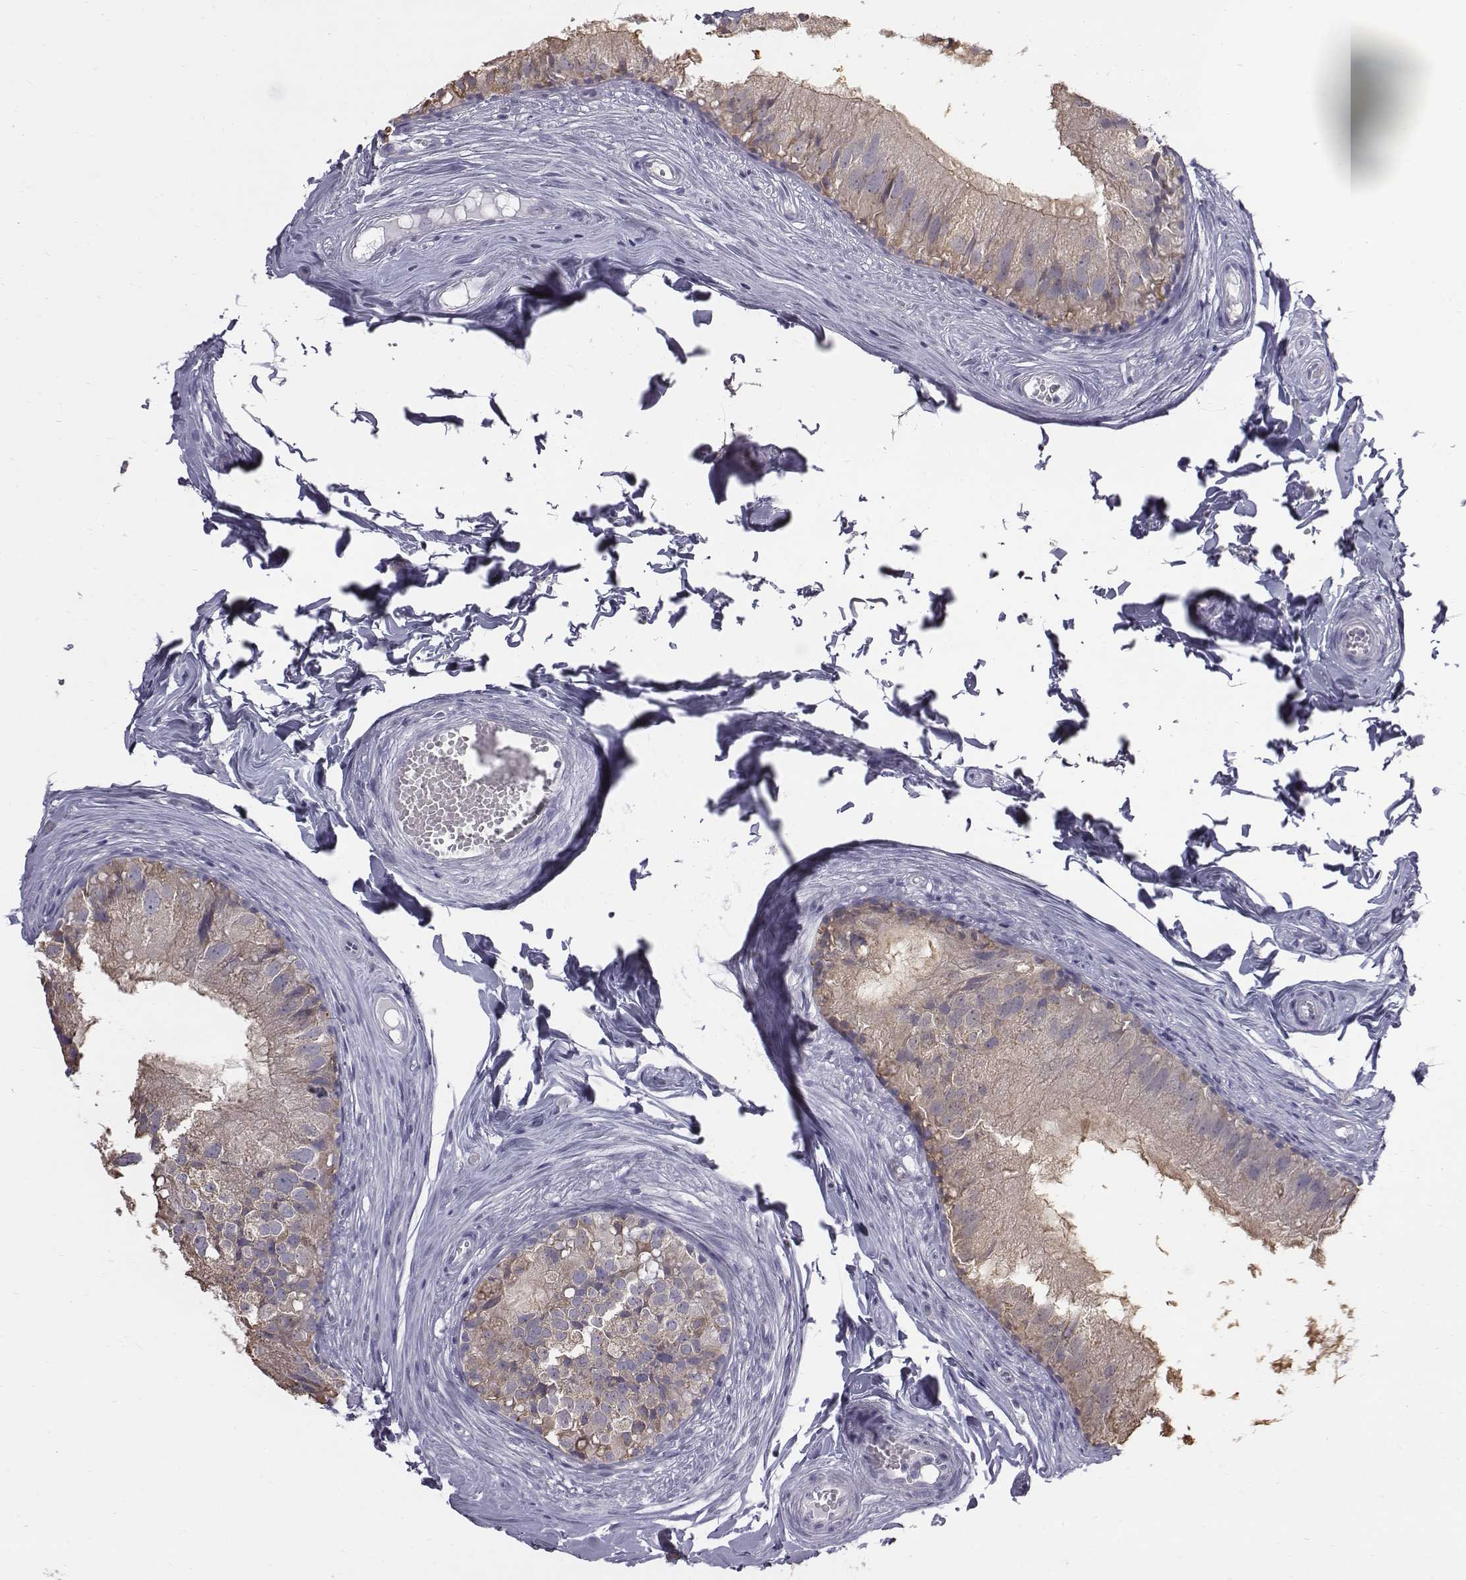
{"staining": {"intensity": "weak", "quantity": ">75%", "location": "cytoplasmic/membranous"}, "tissue": "epididymis", "cell_type": "Glandular cells", "image_type": "normal", "snomed": [{"axis": "morphology", "description": "Normal tissue, NOS"}, {"axis": "topography", "description": "Epididymis"}], "caption": "Protein analysis of normal epididymis shows weak cytoplasmic/membranous staining in about >75% of glandular cells.", "gene": "C6orf58", "patient": {"sex": "male", "age": 45}}